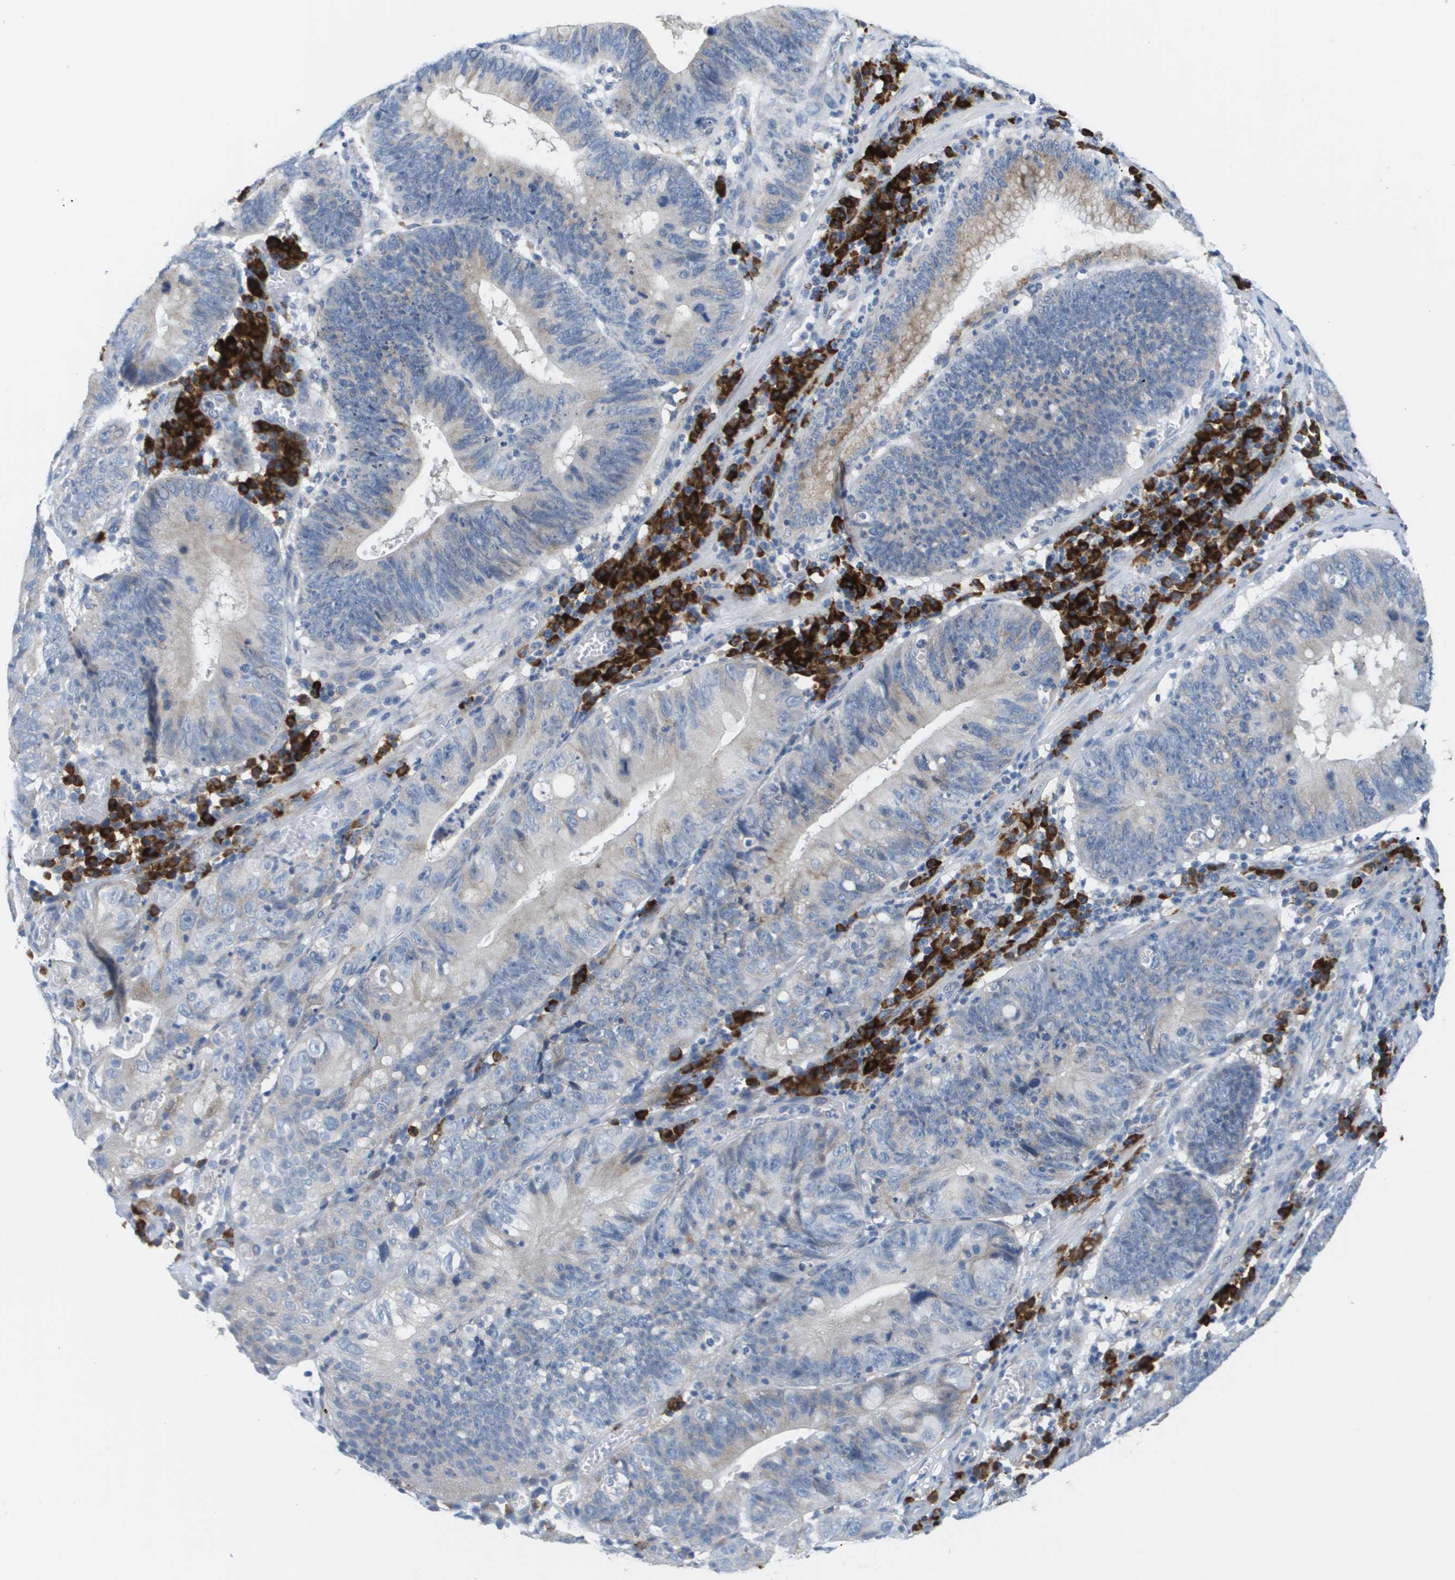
{"staining": {"intensity": "weak", "quantity": "<25%", "location": "cytoplasmic/membranous"}, "tissue": "stomach cancer", "cell_type": "Tumor cells", "image_type": "cancer", "snomed": [{"axis": "morphology", "description": "Adenocarcinoma, NOS"}, {"axis": "topography", "description": "Stomach"}], "caption": "Tumor cells are negative for protein expression in human stomach cancer (adenocarcinoma).", "gene": "CD3G", "patient": {"sex": "male", "age": 59}}